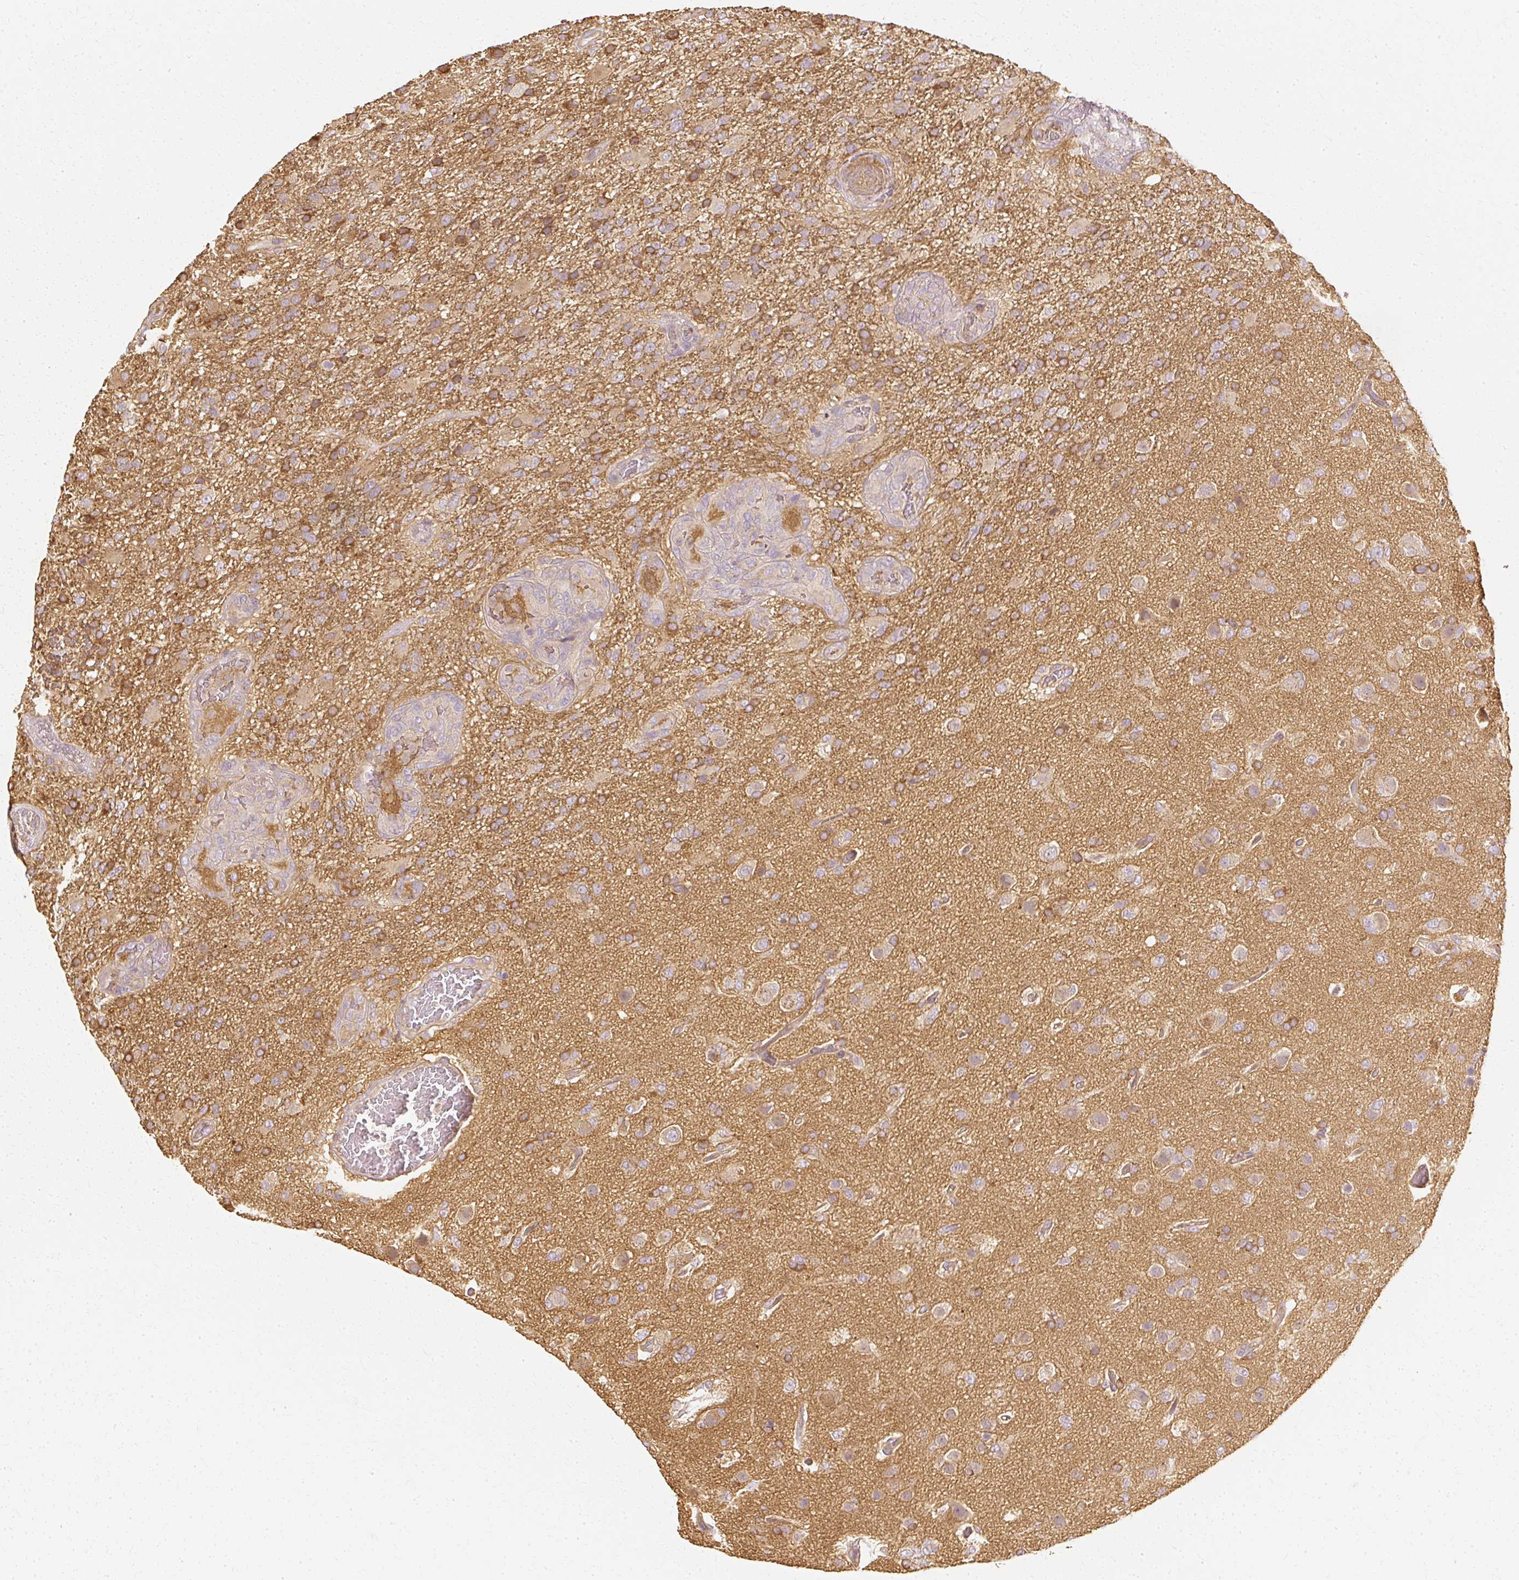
{"staining": {"intensity": "weak", "quantity": "25%-75%", "location": "cytoplasmic/membranous"}, "tissue": "glioma", "cell_type": "Tumor cells", "image_type": "cancer", "snomed": [{"axis": "morphology", "description": "Glioma, malignant, High grade"}, {"axis": "topography", "description": "Brain"}], "caption": "DAB immunohistochemical staining of high-grade glioma (malignant) demonstrates weak cytoplasmic/membranous protein expression in about 25%-75% of tumor cells.", "gene": "GNAQ", "patient": {"sex": "female", "age": 74}}